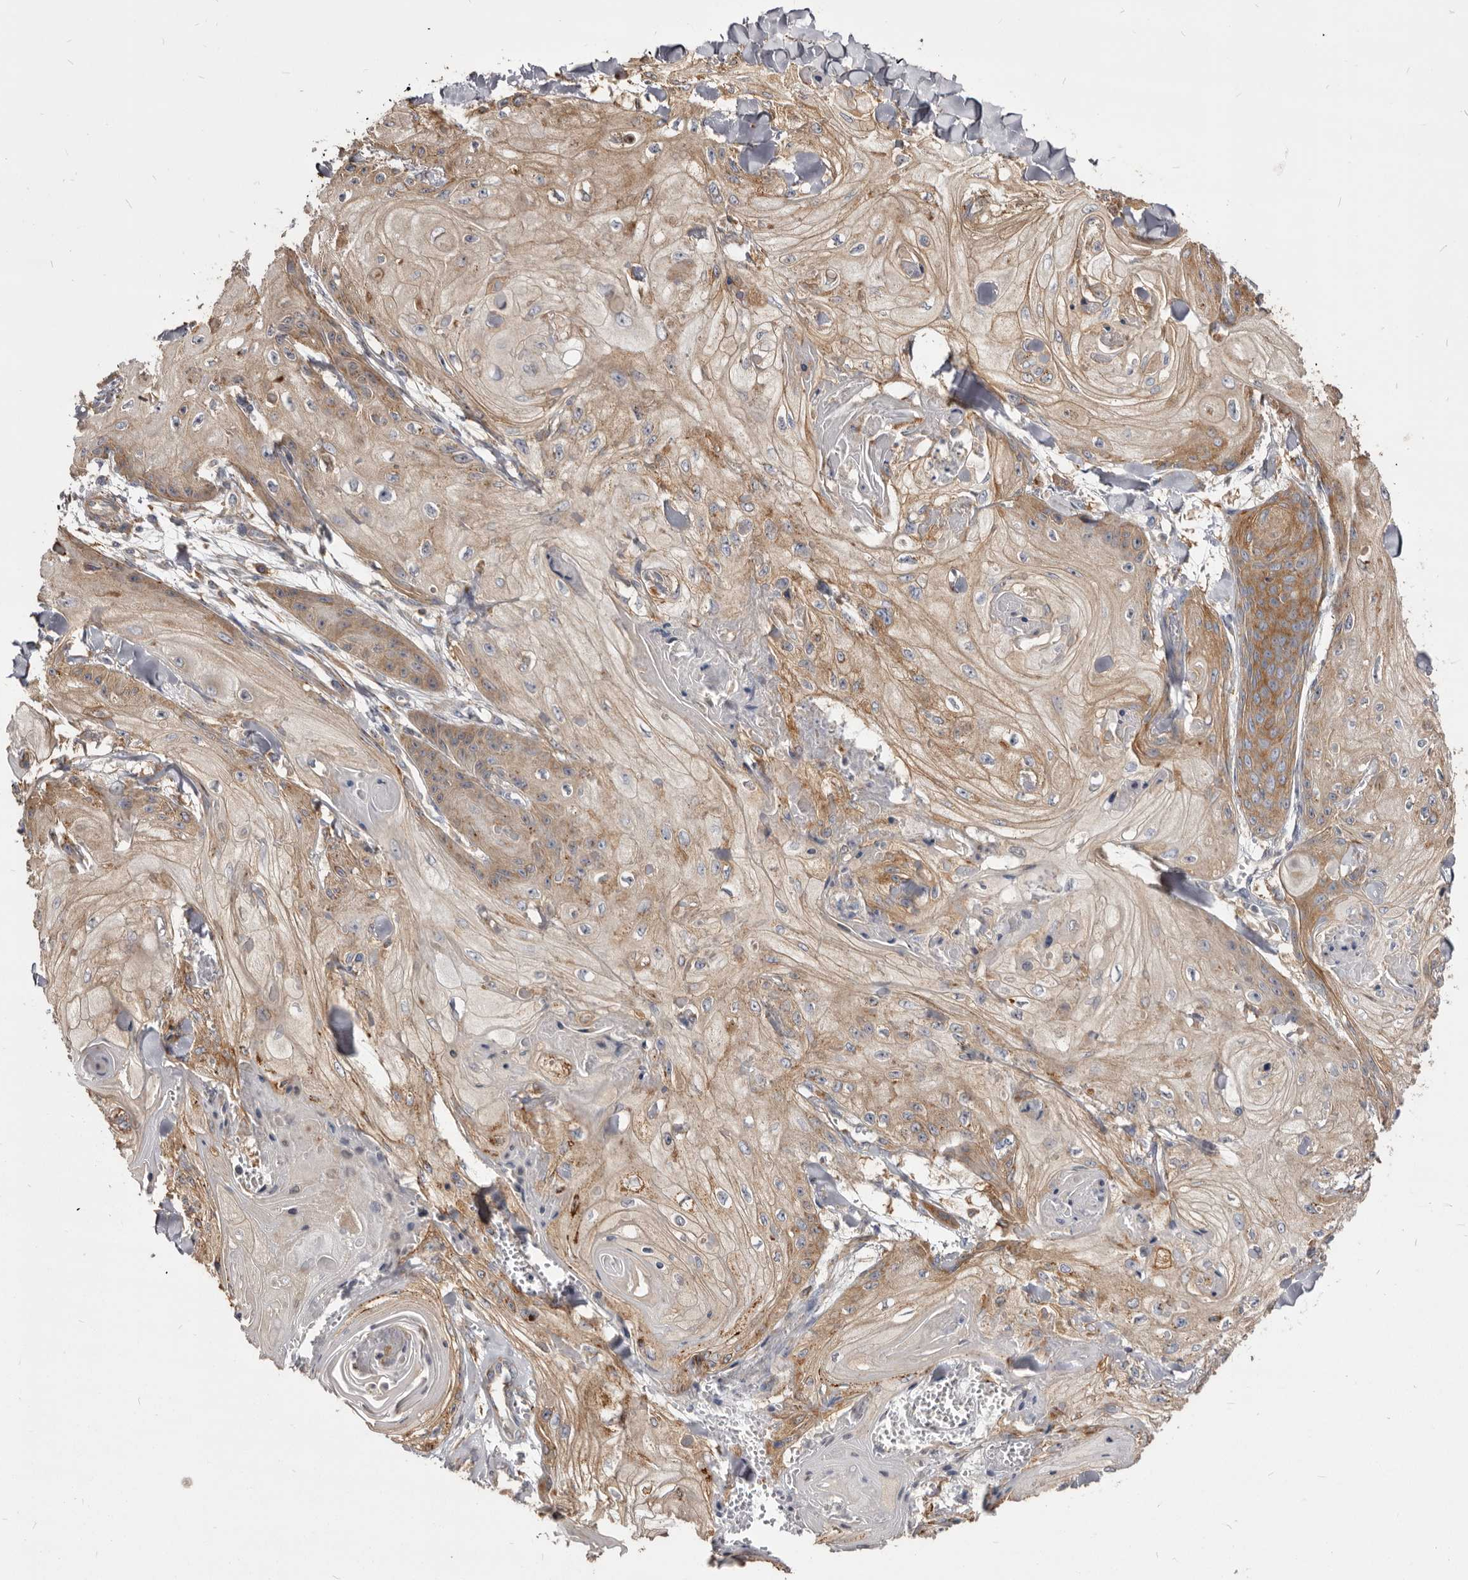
{"staining": {"intensity": "moderate", "quantity": "25%-75%", "location": "cytoplasmic/membranous"}, "tissue": "skin cancer", "cell_type": "Tumor cells", "image_type": "cancer", "snomed": [{"axis": "morphology", "description": "Squamous cell carcinoma, NOS"}, {"axis": "topography", "description": "Skin"}], "caption": "Skin squamous cell carcinoma was stained to show a protein in brown. There is medium levels of moderate cytoplasmic/membranous positivity in approximately 25%-75% of tumor cells.", "gene": "TPD52", "patient": {"sex": "male", "age": 74}}